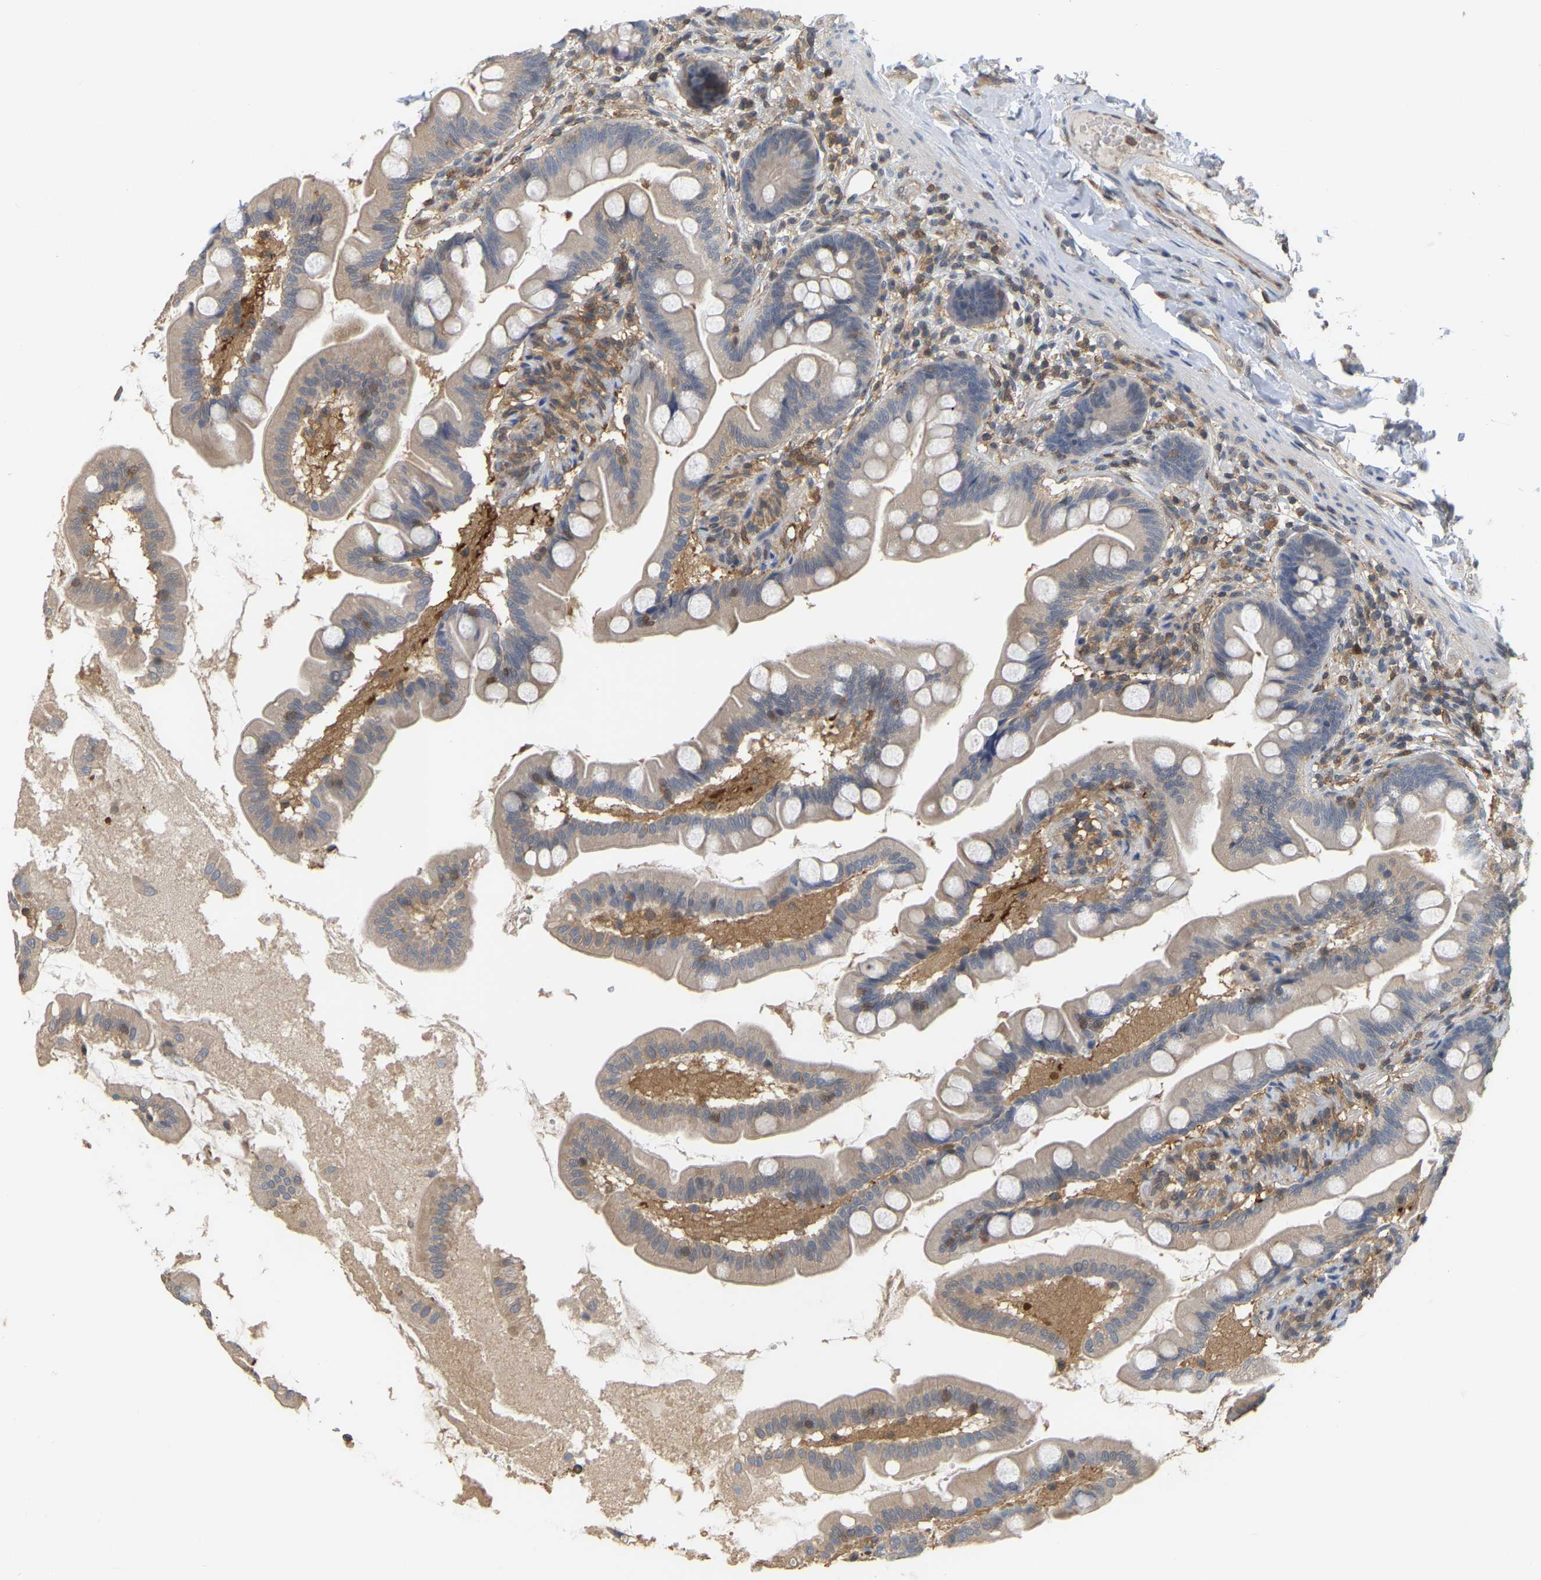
{"staining": {"intensity": "weak", "quantity": "25%-75%", "location": "cytoplasmic/membranous"}, "tissue": "small intestine", "cell_type": "Glandular cells", "image_type": "normal", "snomed": [{"axis": "morphology", "description": "Normal tissue, NOS"}, {"axis": "topography", "description": "Small intestine"}], "caption": "Immunohistochemical staining of normal small intestine reveals low levels of weak cytoplasmic/membranous expression in approximately 25%-75% of glandular cells. (IHC, brightfield microscopy, high magnification).", "gene": "MTPN", "patient": {"sex": "female", "age": 56}}